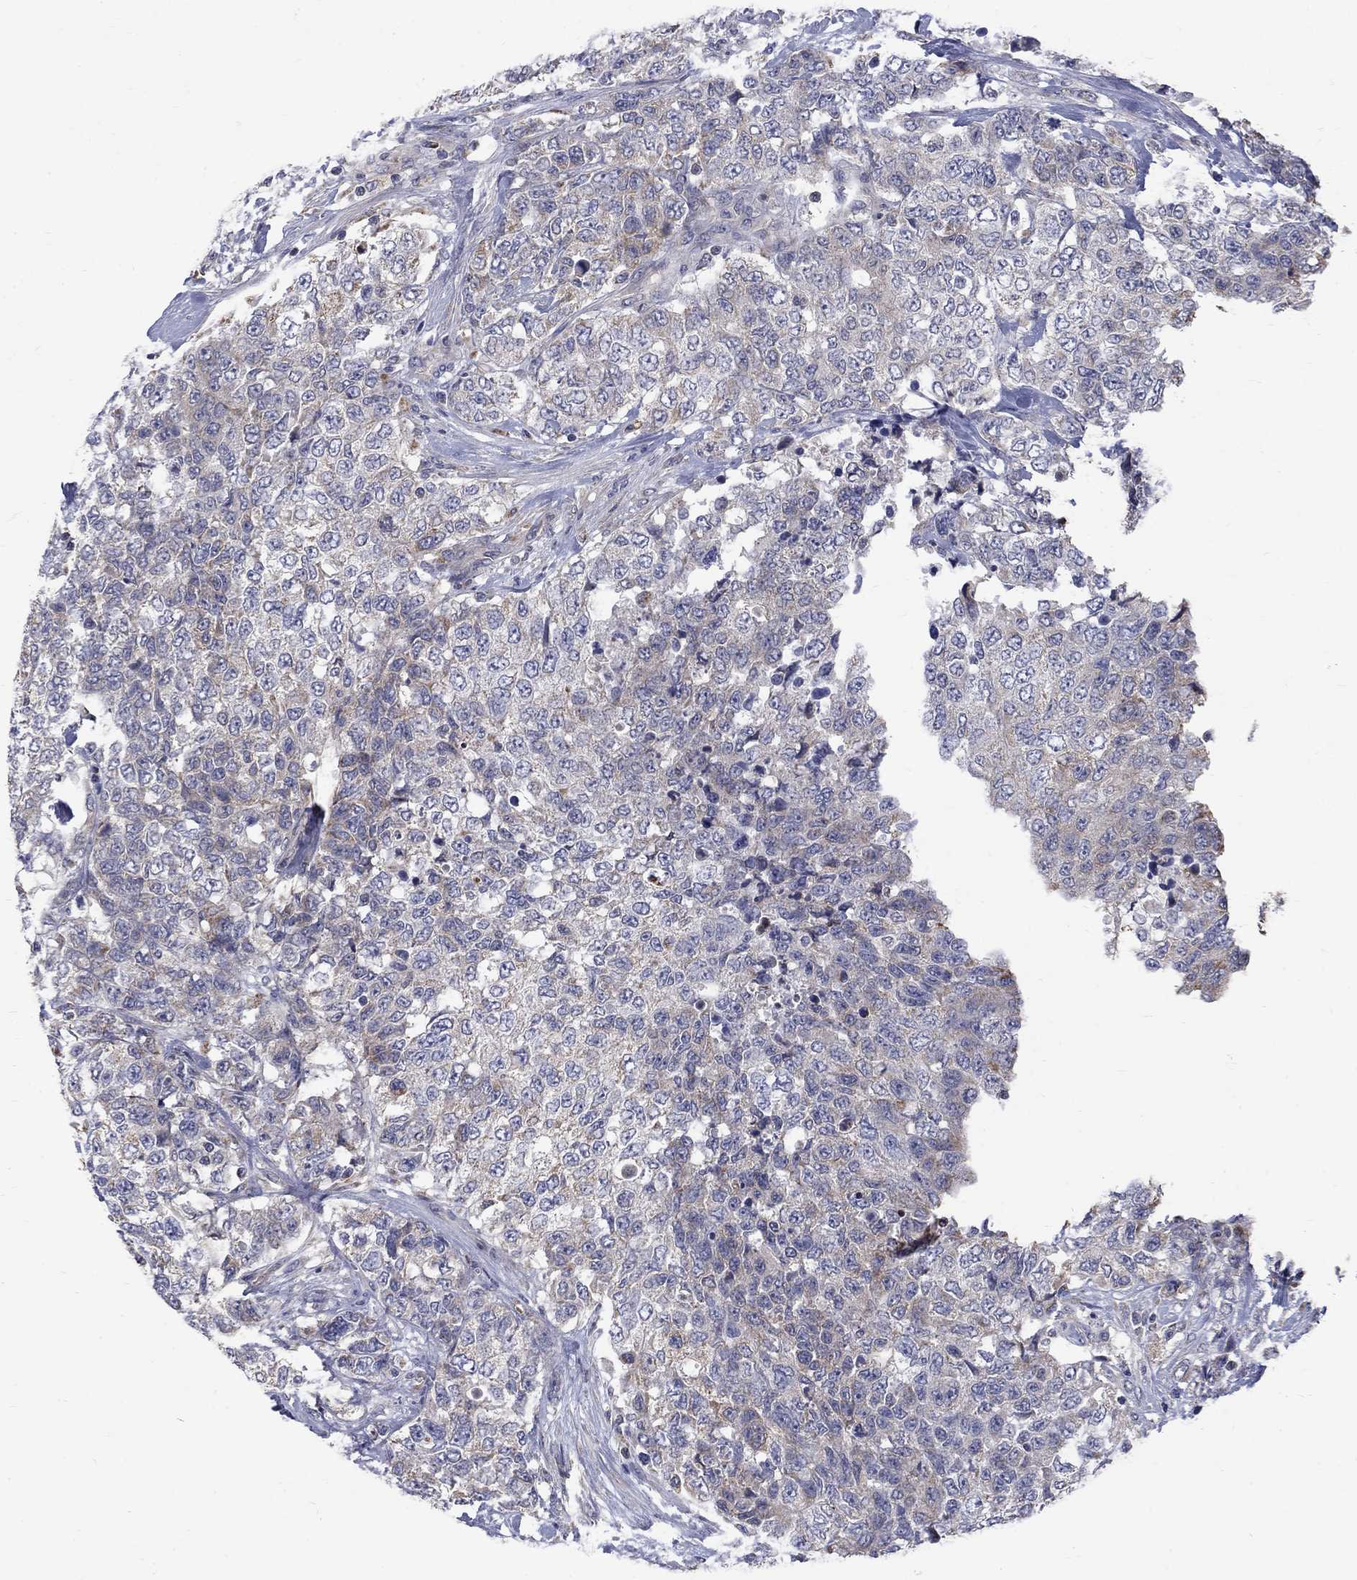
{"staining": {"intensity": "weak", "quantity": "<25%", "location": "cytoplasmic/membranous"}, "tissue": "urothelial cancer", "cell_type": "Tumor cells", "image_type": "cancer", "snomed": [{"axis": "morphology", "description": "Urothelial carcinoma, High grade"}, {"axis": "topography", "description": "Urinary bladder"}], "caption": "Tumor cells show no significant protein expression in high-grade urothelial carcinoma. Nuclei are stained in blue.", "gene": "SH2B1", "patient": {"sex": "female", "age": 78}}